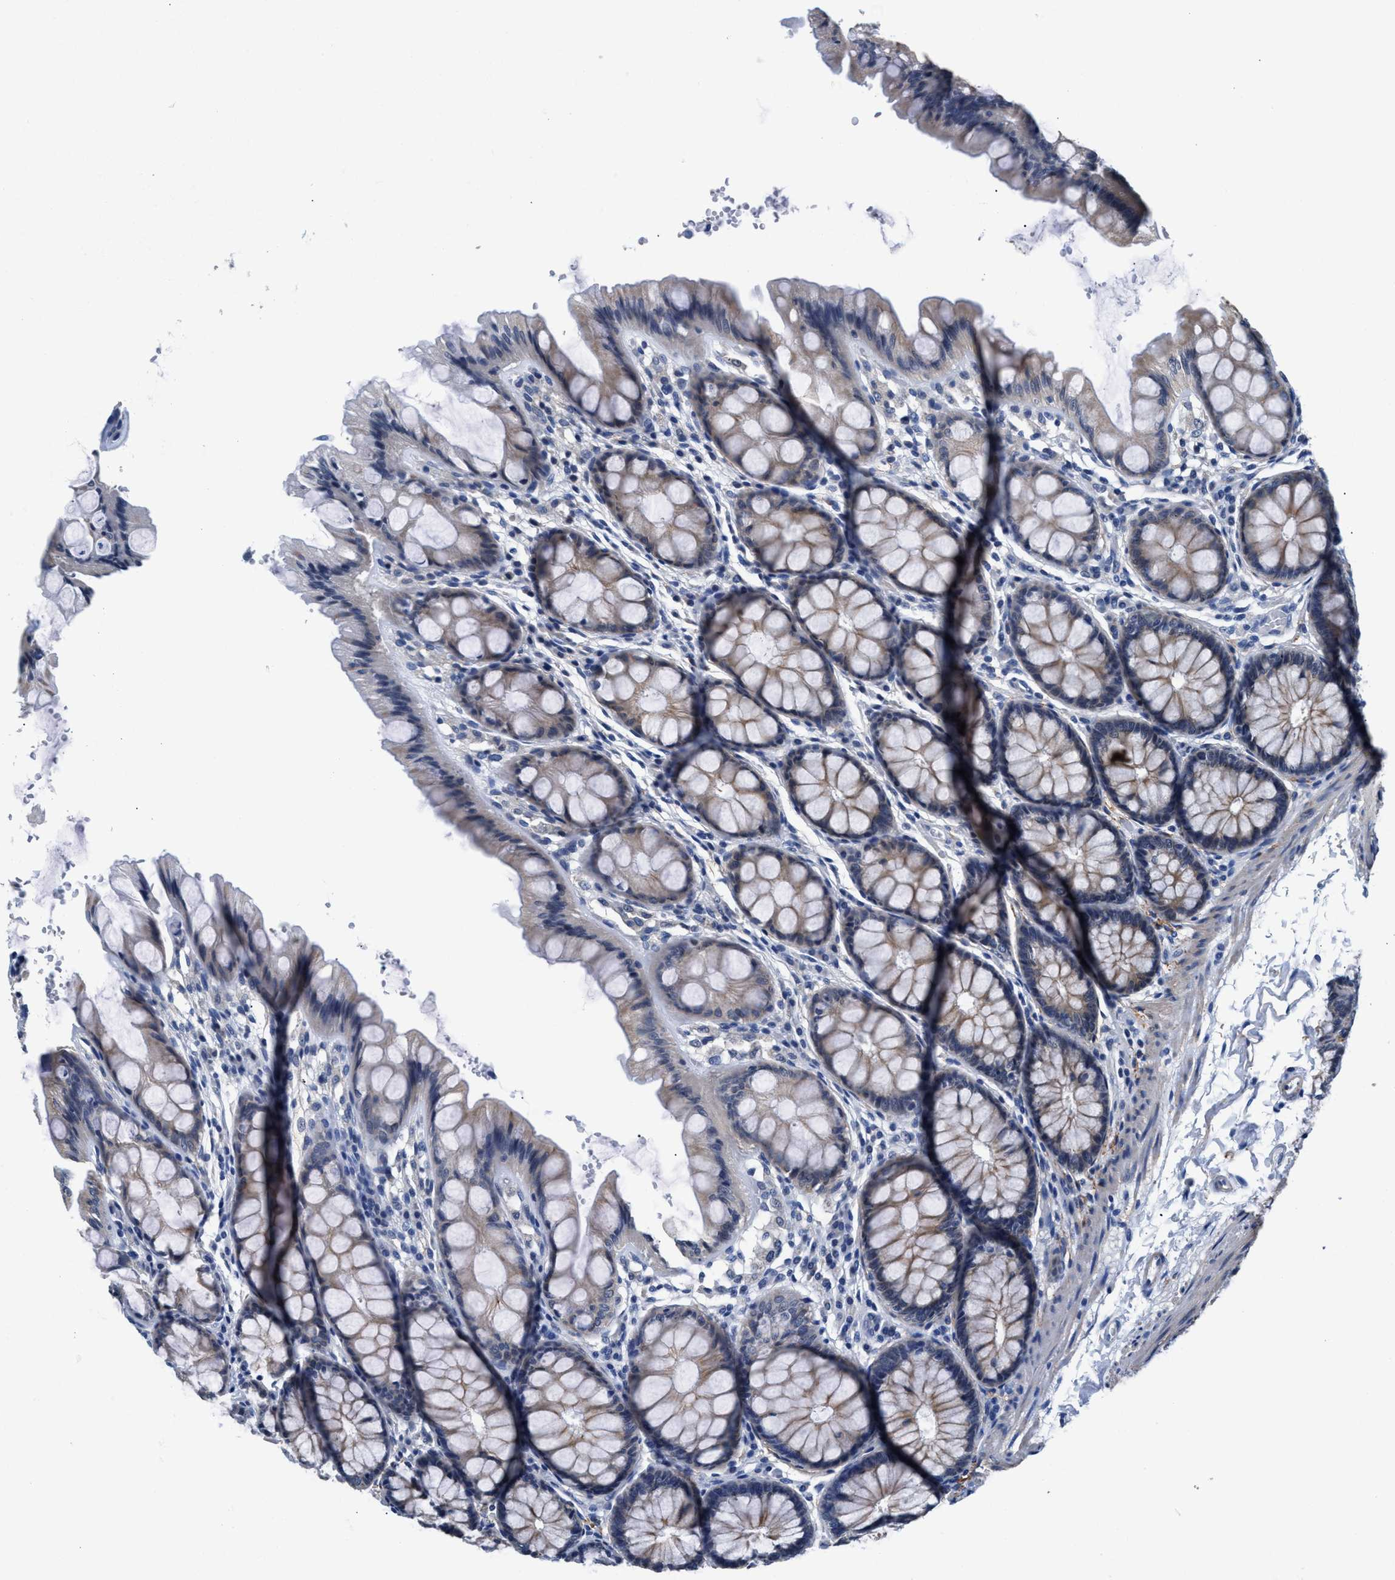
{"staining": {"intensity": "moderate", "quantity": "25%-75%", "location": "cytoplasmic/membranous"}, "tissue": "colon", "cell_type": "Endothelial cells", "image_type": "normal", "snomed": [{"axis": "morphology", "description": "Normal tissue, NOS"}, {"axis": "topography", "description": "Colon"}], "caption": "Colon stained with DAB IHC reveals medium levels of moderate cytoplasmic/membranous staining in approximately 25%-75% of endothelial cells.", "gene": "MYH3", "patient": {"sex": "male", "age": 47}}